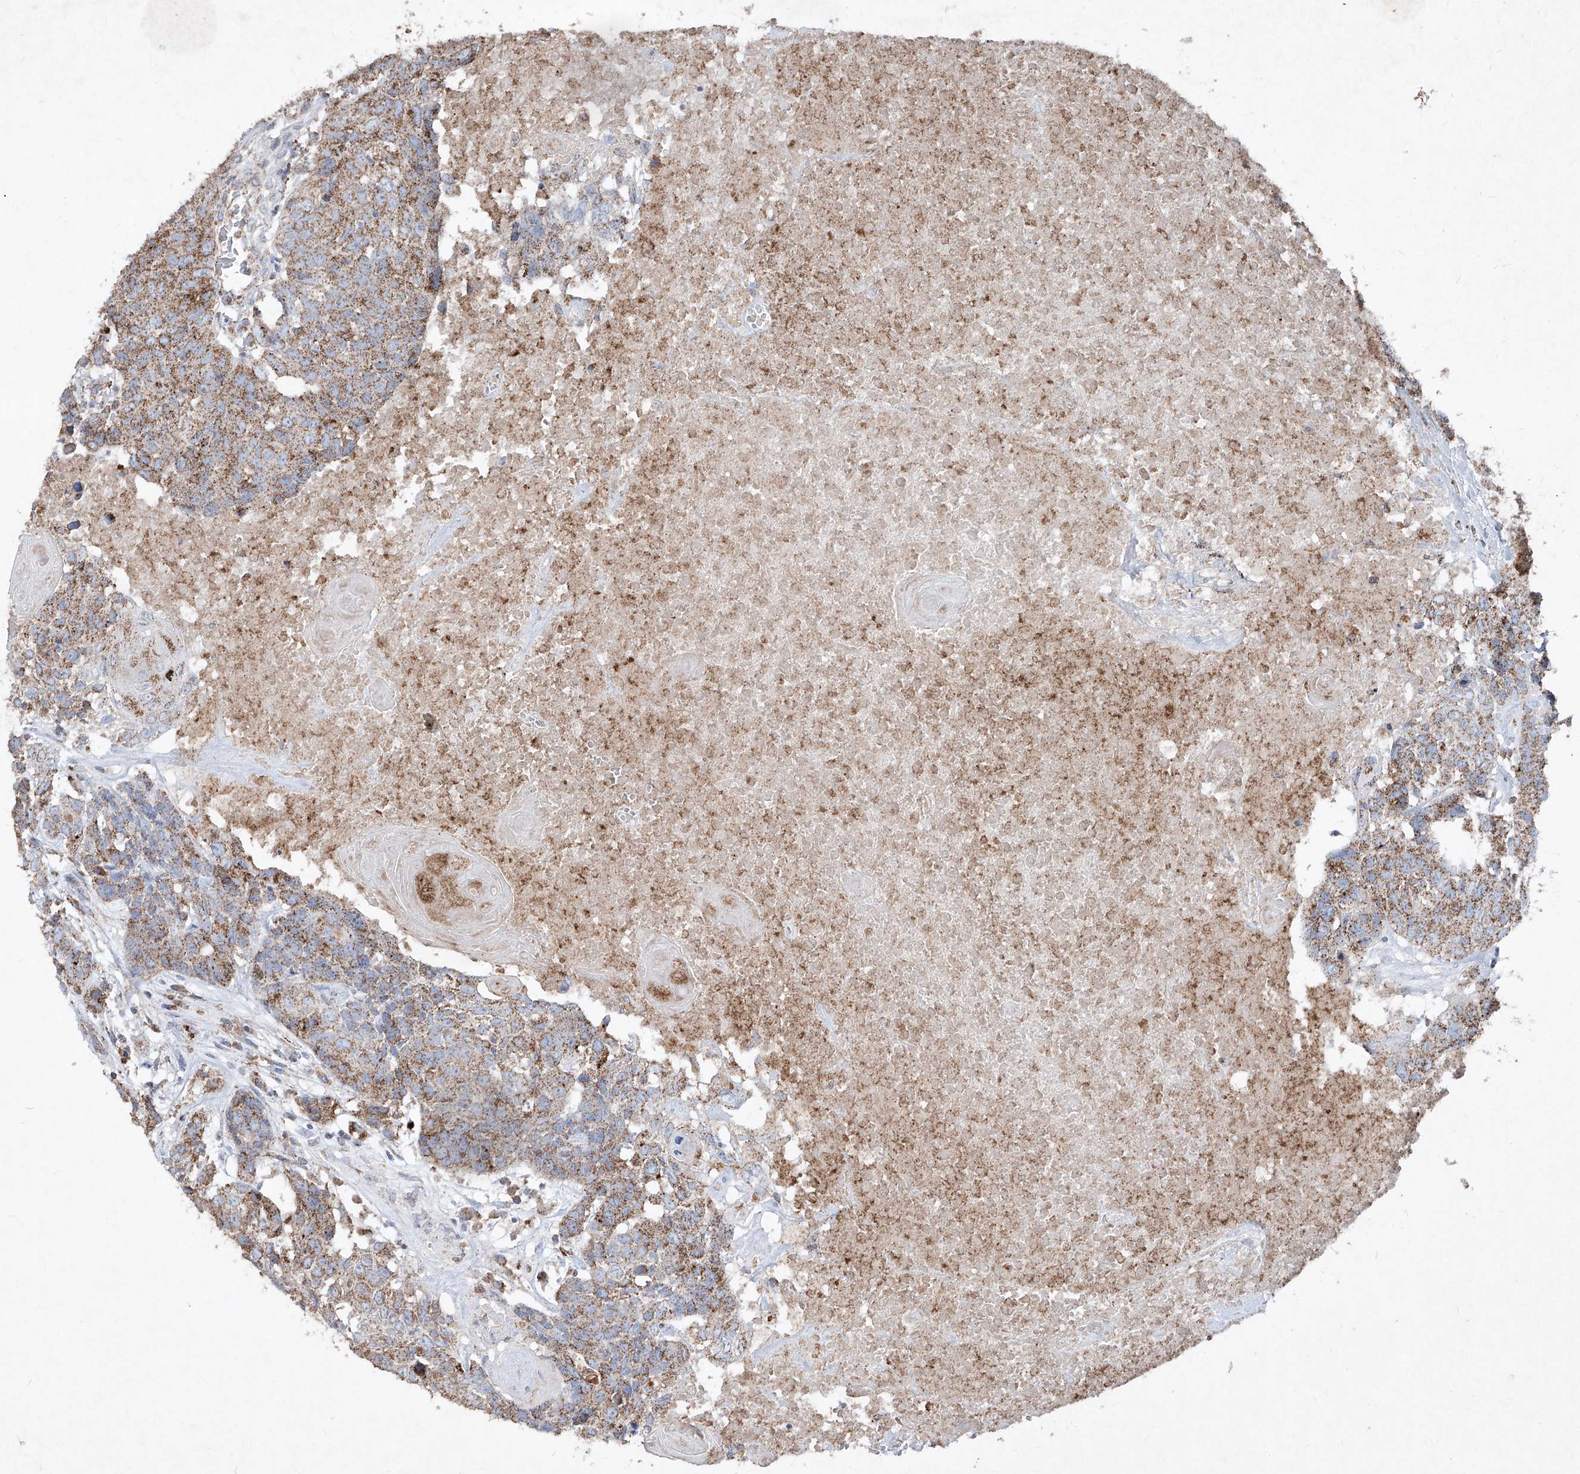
{"staining": {"intensity": "moderate", "quantity": ">75%", "location": "cytoplasmic/membranous"}, "tissue": "head and neck cancer", "cell_type": "Tumor cells", "image_type": "cancer", "snomed": [{"axis": "morphology", "description": "Squamous cell carcinoma, NOS"}, {"axis": "topography", "description": "Head-Neck"}], "caption": "DAB (3,3'-diaminobenzidine) immunohistochemical staining of head and neck cancer exhibits moderate cytoplasmic/membranous protein staining in about >75% of tumor cells. (IHC, brightfield microscopy, high magnification).", "gene": "ABCD3", "patient": {"sex": "male", "age": 66}}